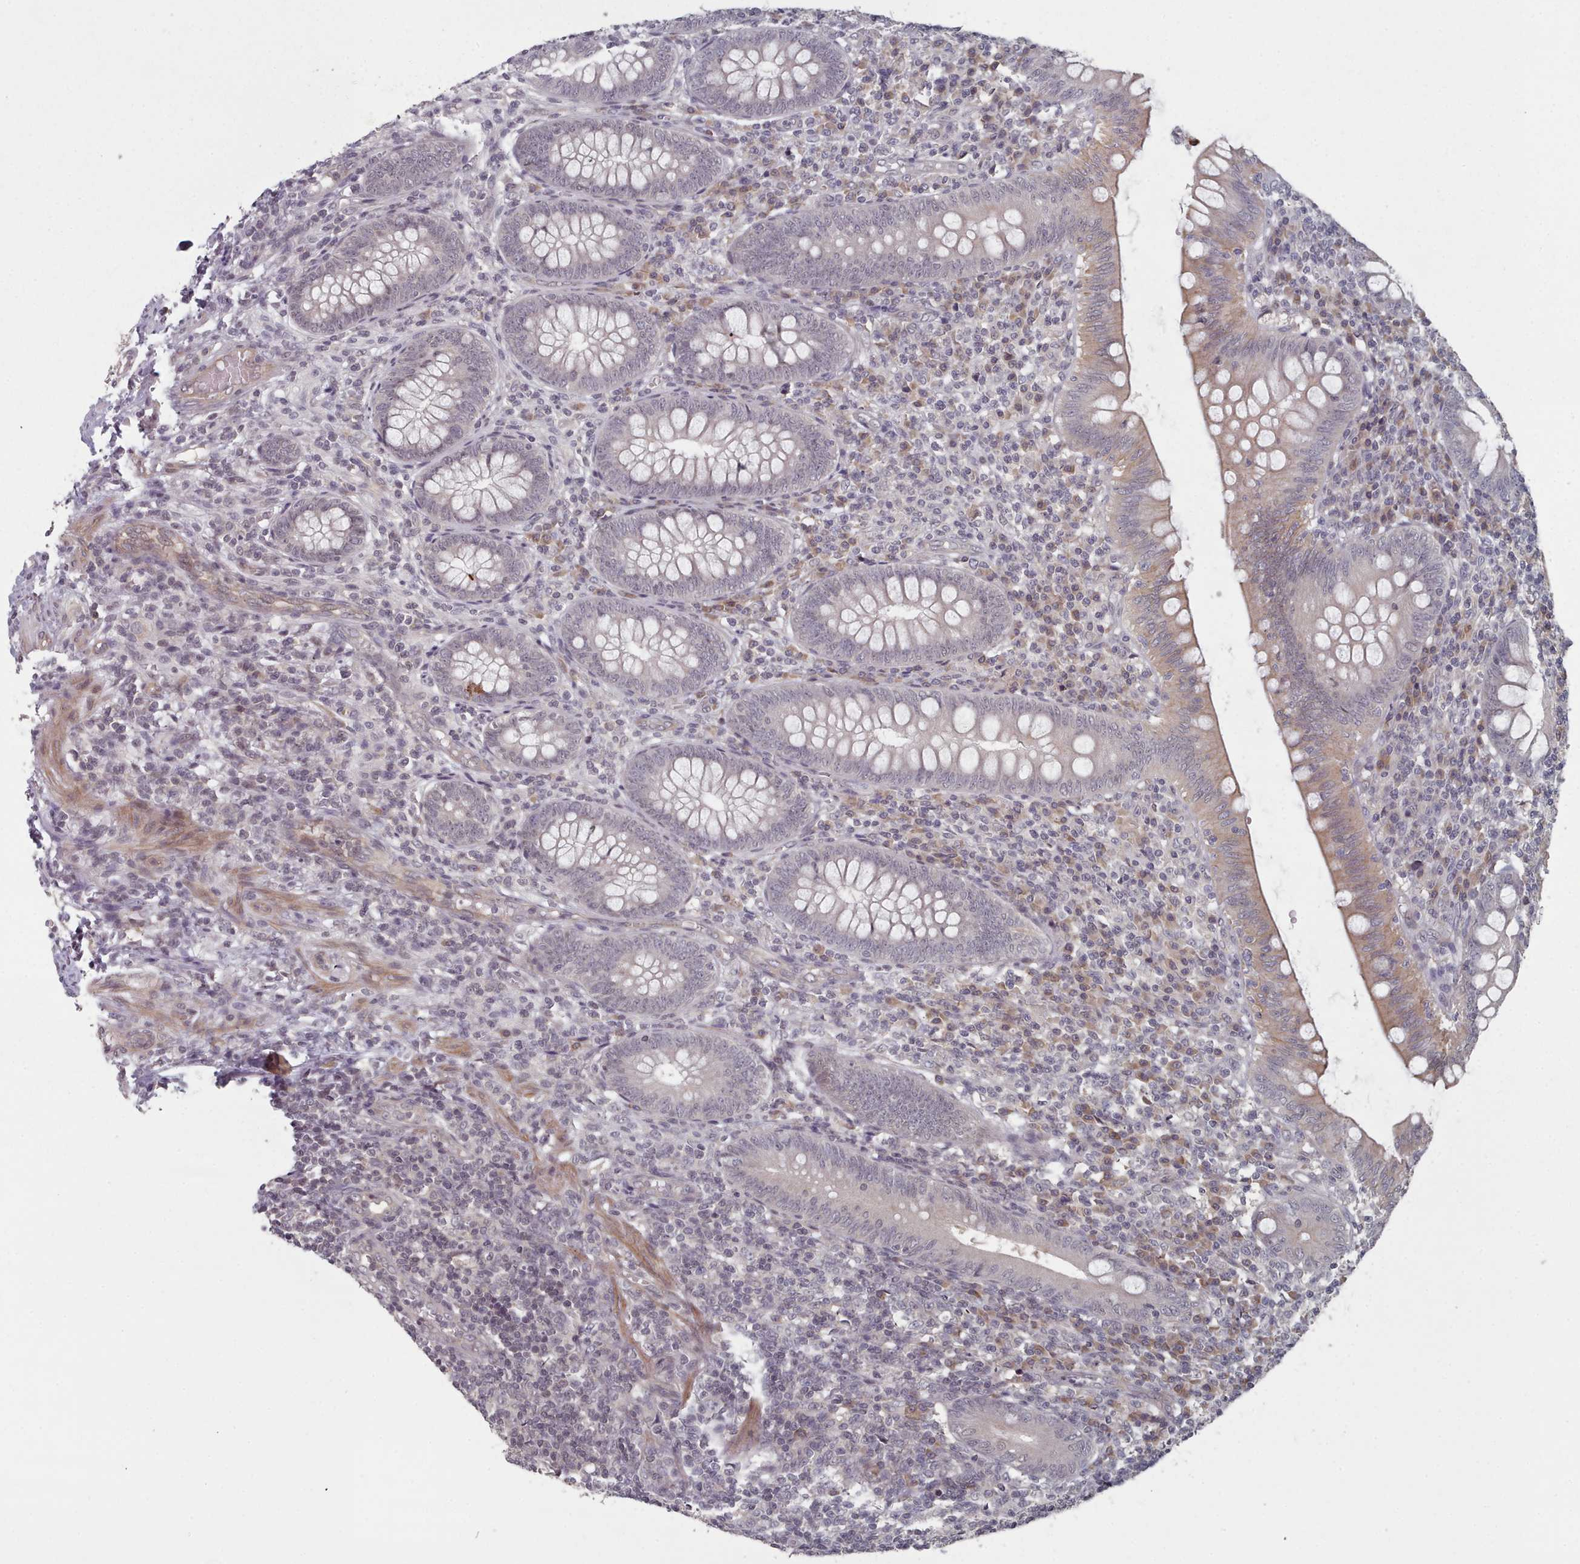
{"staining": {"intensity": "moderate", "quantity": "<25%", "location": "cytoplasmic/membranous"}, "tissue": "appendix", "cell_type": "Glandular cells", "image_type": "normal", "snomed": [{"axis": "morphology", "description": "Normal tissue, NOS"}, {"axis": "topography", "description": "Appendix"}], "caption": "Appendix stained for a protein shows moderate cytoplasmic/membranous positivity in glandular cells.", "gene": "HYAL3", "patient": {"sex": "male", "age": 14}}